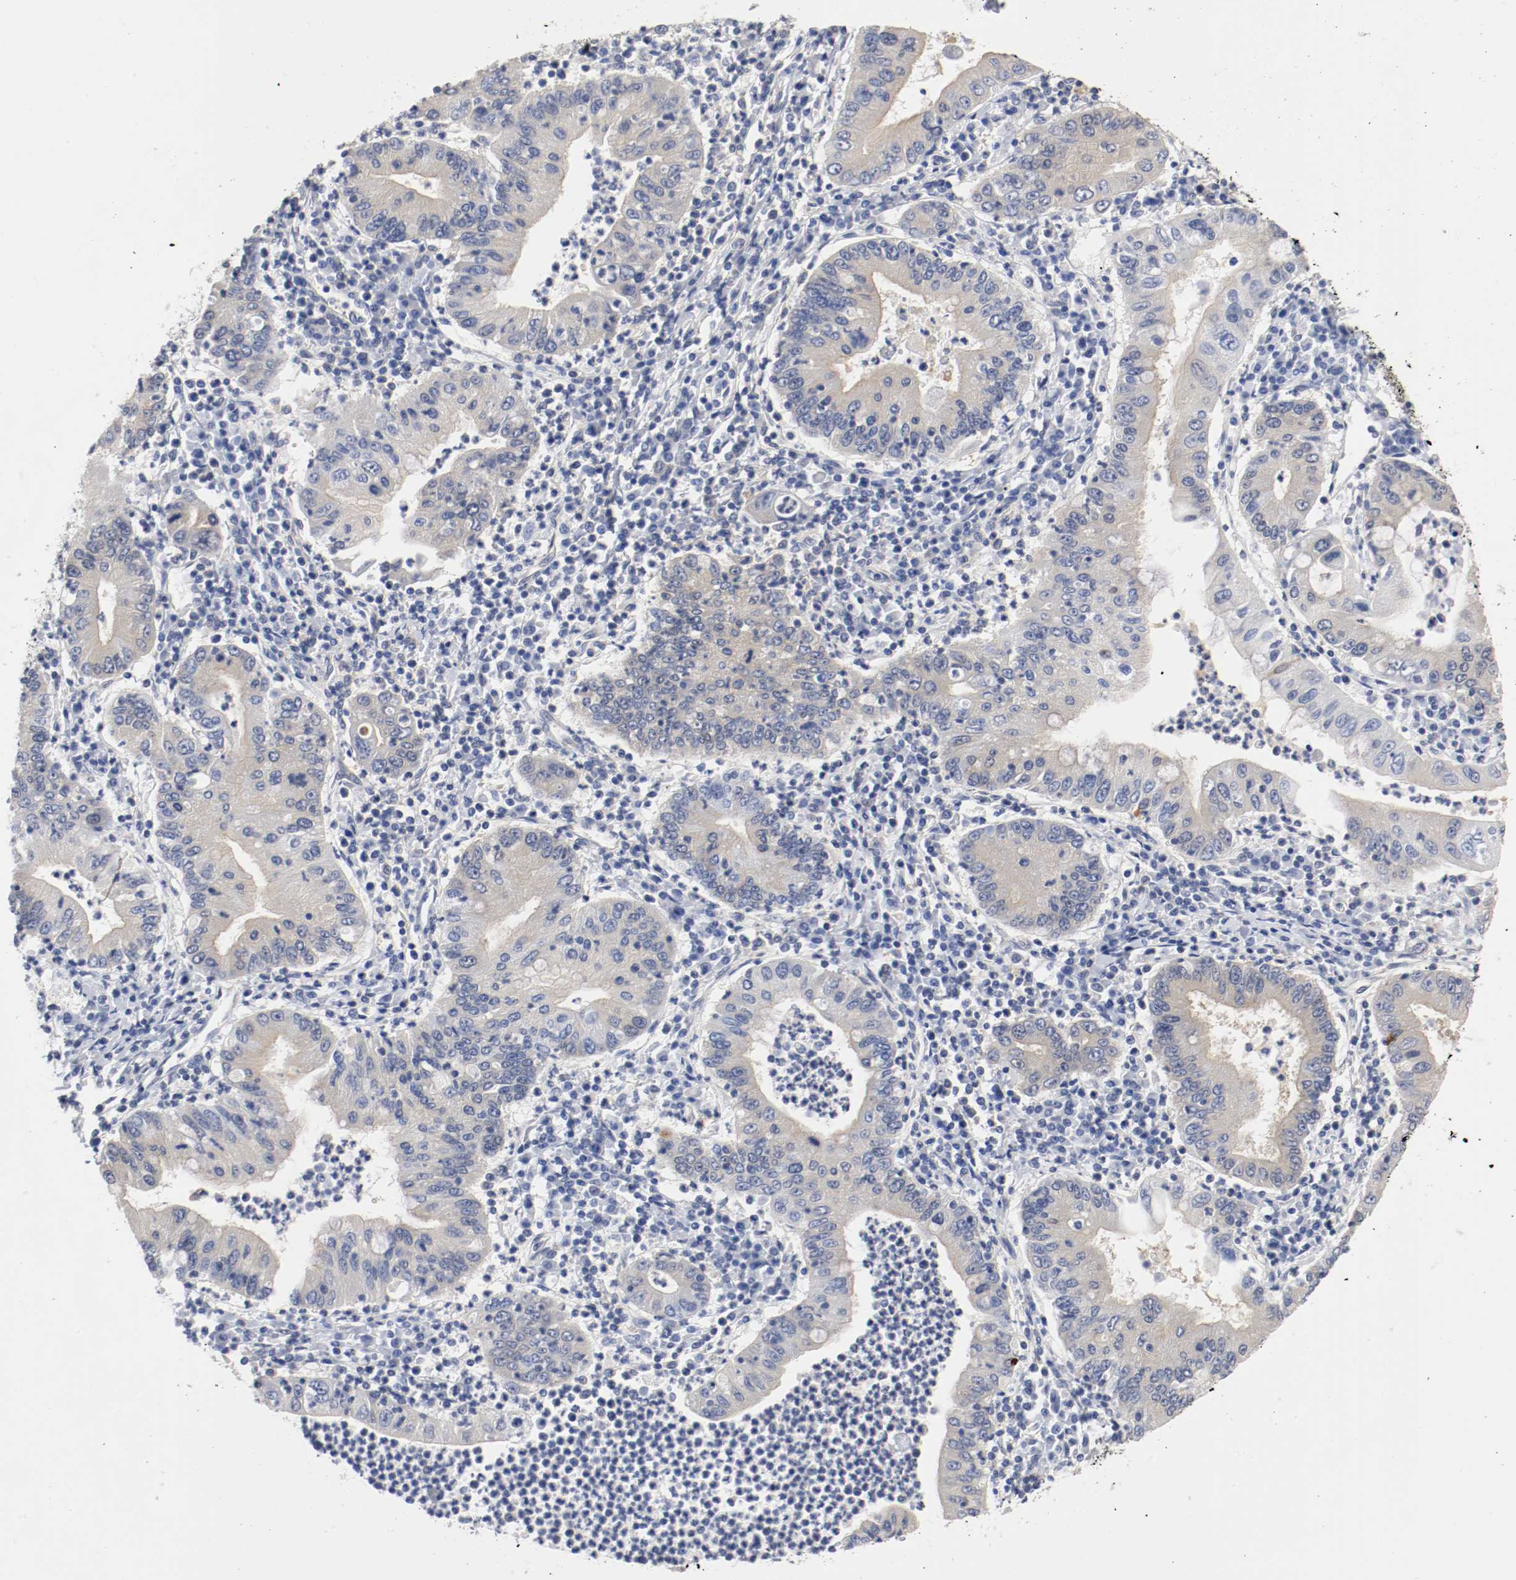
{"staining": {"intensity": "weak", "quantity": ">75%", "location": "cytoplasmic/membranous"}, "tissue": "stomach cancer", "cell_type": "Tumor cells", "image_type": "cancer", "snomed": [{"axis": "morphology", "description": "Normal tissue, NOS"}, {"axis": "morphology", "description": "Adenocarcinoma, NOS"}, {"axis": "topography", "description": "Esophagus"}, {"axis": "topography", "description": "Stomach, upper"}, {"axis": "topography", "description": "Peripheral nerve tissue"}], "caption": "The immunohistochemical stain shows weak cytoplasmic/membranous staining in tumor cells of stomach cancer tissue. The staining was performed using DAB (3,3'-diaminobenzidine), with brown indicating positive protein expression. Nuclei are stained blue with hematoxylin.", "gene": "HGS", "patient": {"sex": "male", "age": 62}}